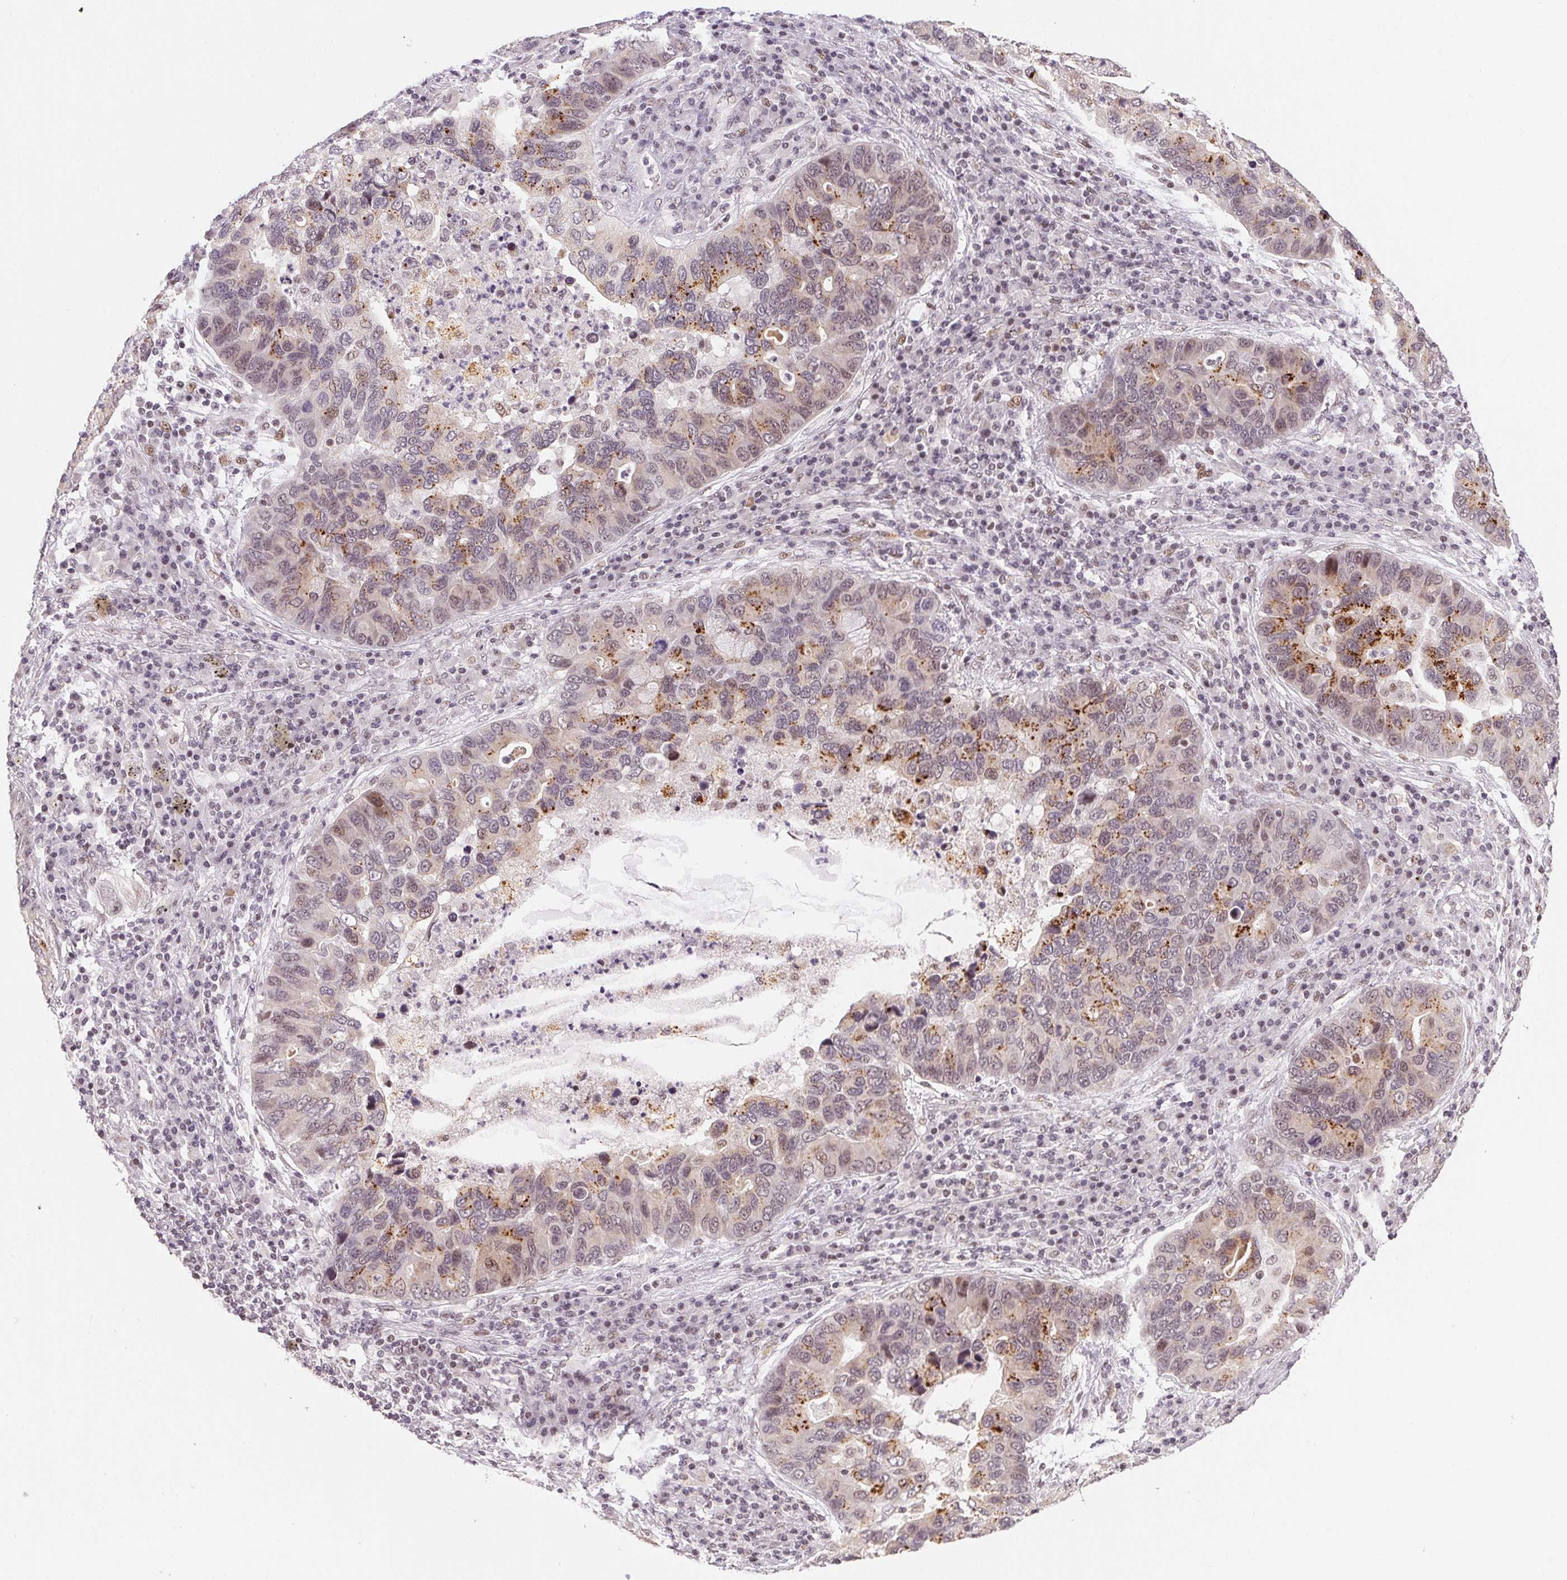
{"staining": {"intensity": "moderate", "quantity": "25%-75%", "location": "cytoplasmic/membranous,nuclear"}, "tissue": "lung cancer", "cell_type": "Tumor cells", "image_type": "cancer", "snomed": [{"axis": "morphology", "description": "Adenocarcinoma, NOS"}, {"axis": "morphology", "description": "Adenocarcinoma, metastatic, NOS"}, {"axis": "topography", "description": "Lymph node"}, {"axis": "topography", "description": "Lung"}], "caption": "Protein expression analysis of lung cancer displays moderate cytoplasmic/membranous and nuclear staining in about 25%-75% of tumor cells.", "gene": "KDM4D", "patient": {"sex": "female", "age": 54}}